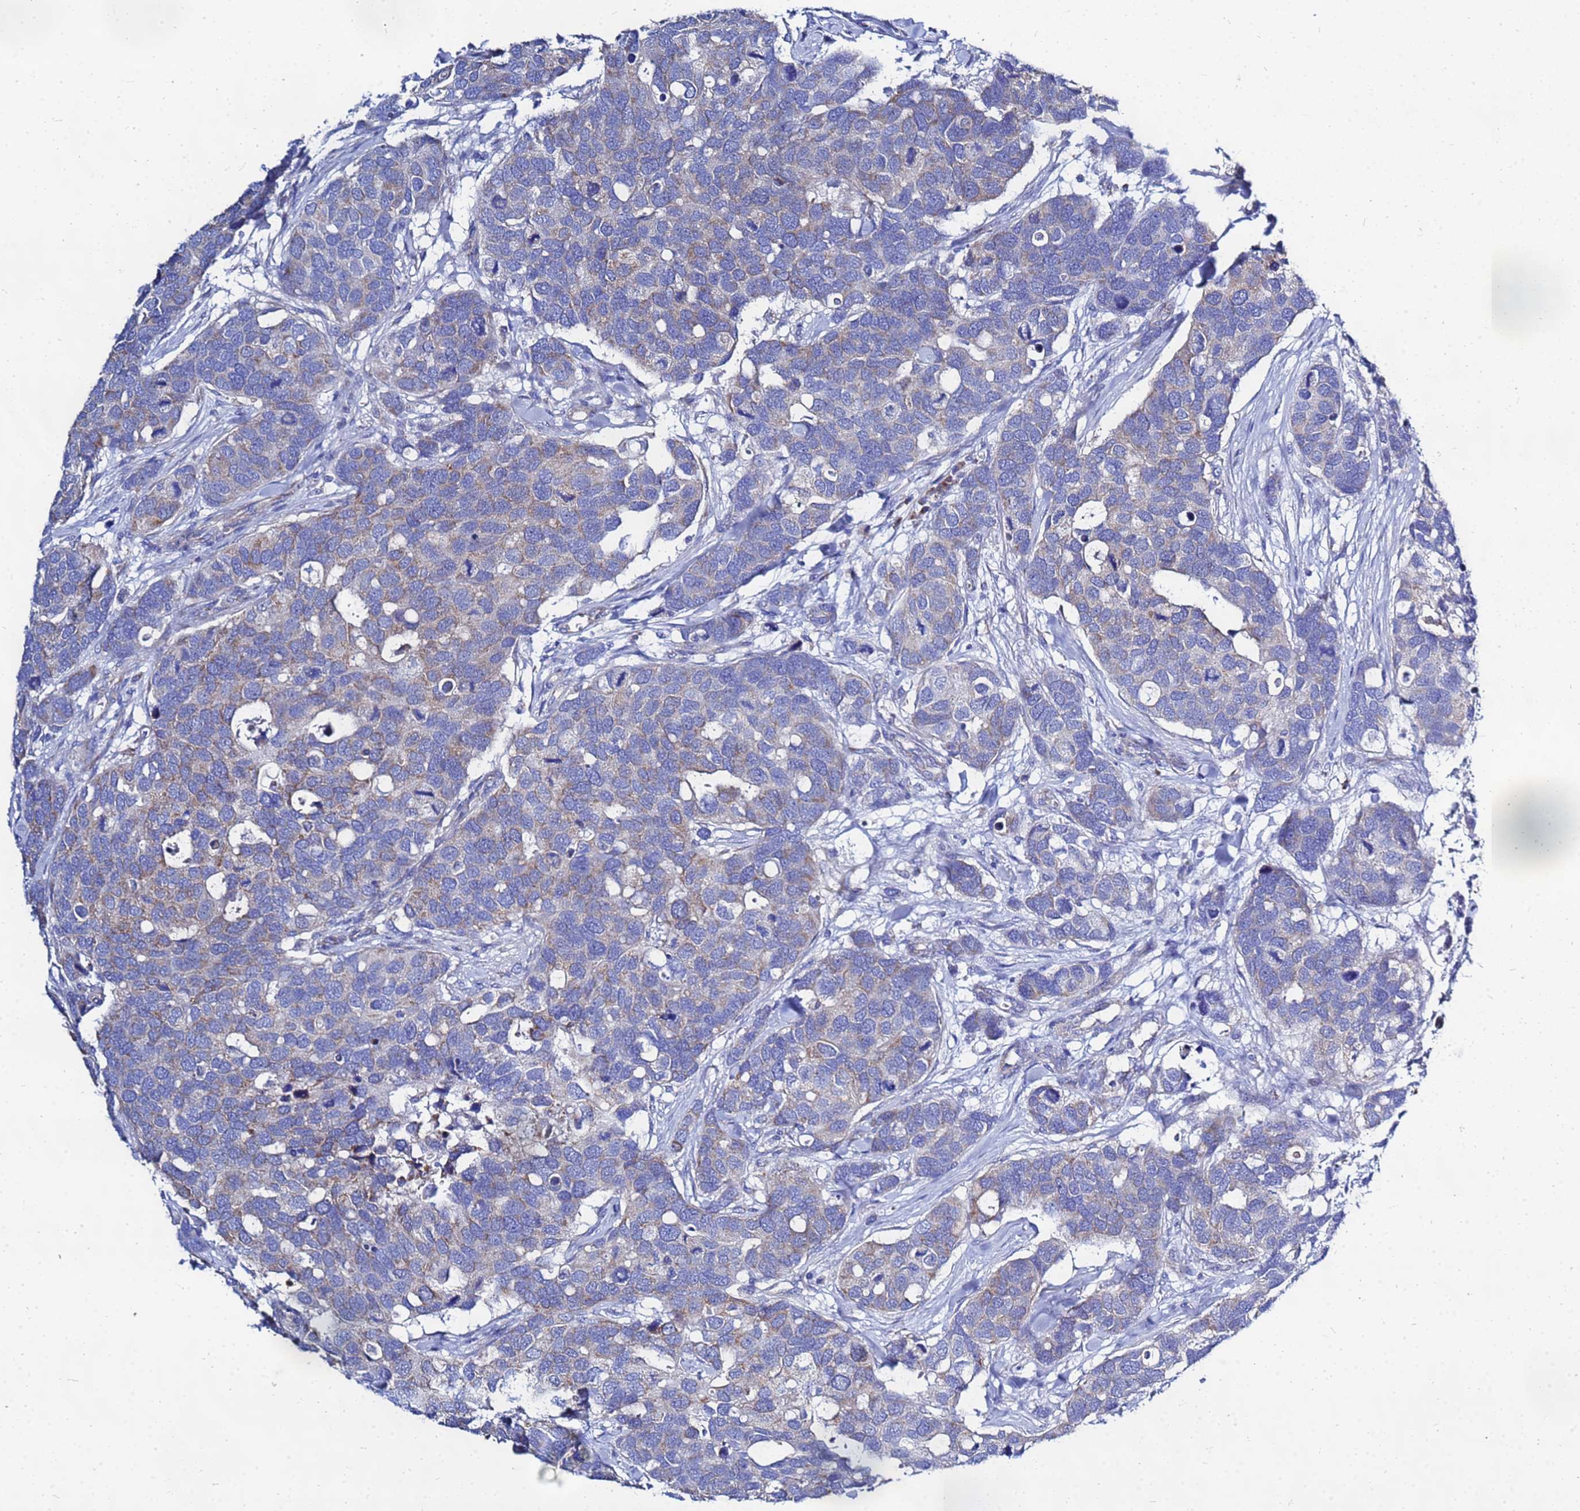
{"staining": {"intensity": "weak", "quantity": "25%-75%", "location": "cytoplasmic/membranous"}, "tissue": "breast cancer", "cell_type": "Tumor cells", "image_type": "cancer", "snomed": [{"axis": "morphology", "description": "Duct carcinoma"}, {"axis": "topography", "description": "Breast"}], "caption": "This is an image of immunohistochemistry (IHC) staining of breast invasive ductal carcinoma, which shows weak staining in the cytoplasmic/membranous of tumor cells.", "gene": "FAHD2A", "patient": {"sex": "female", "age": 83}}